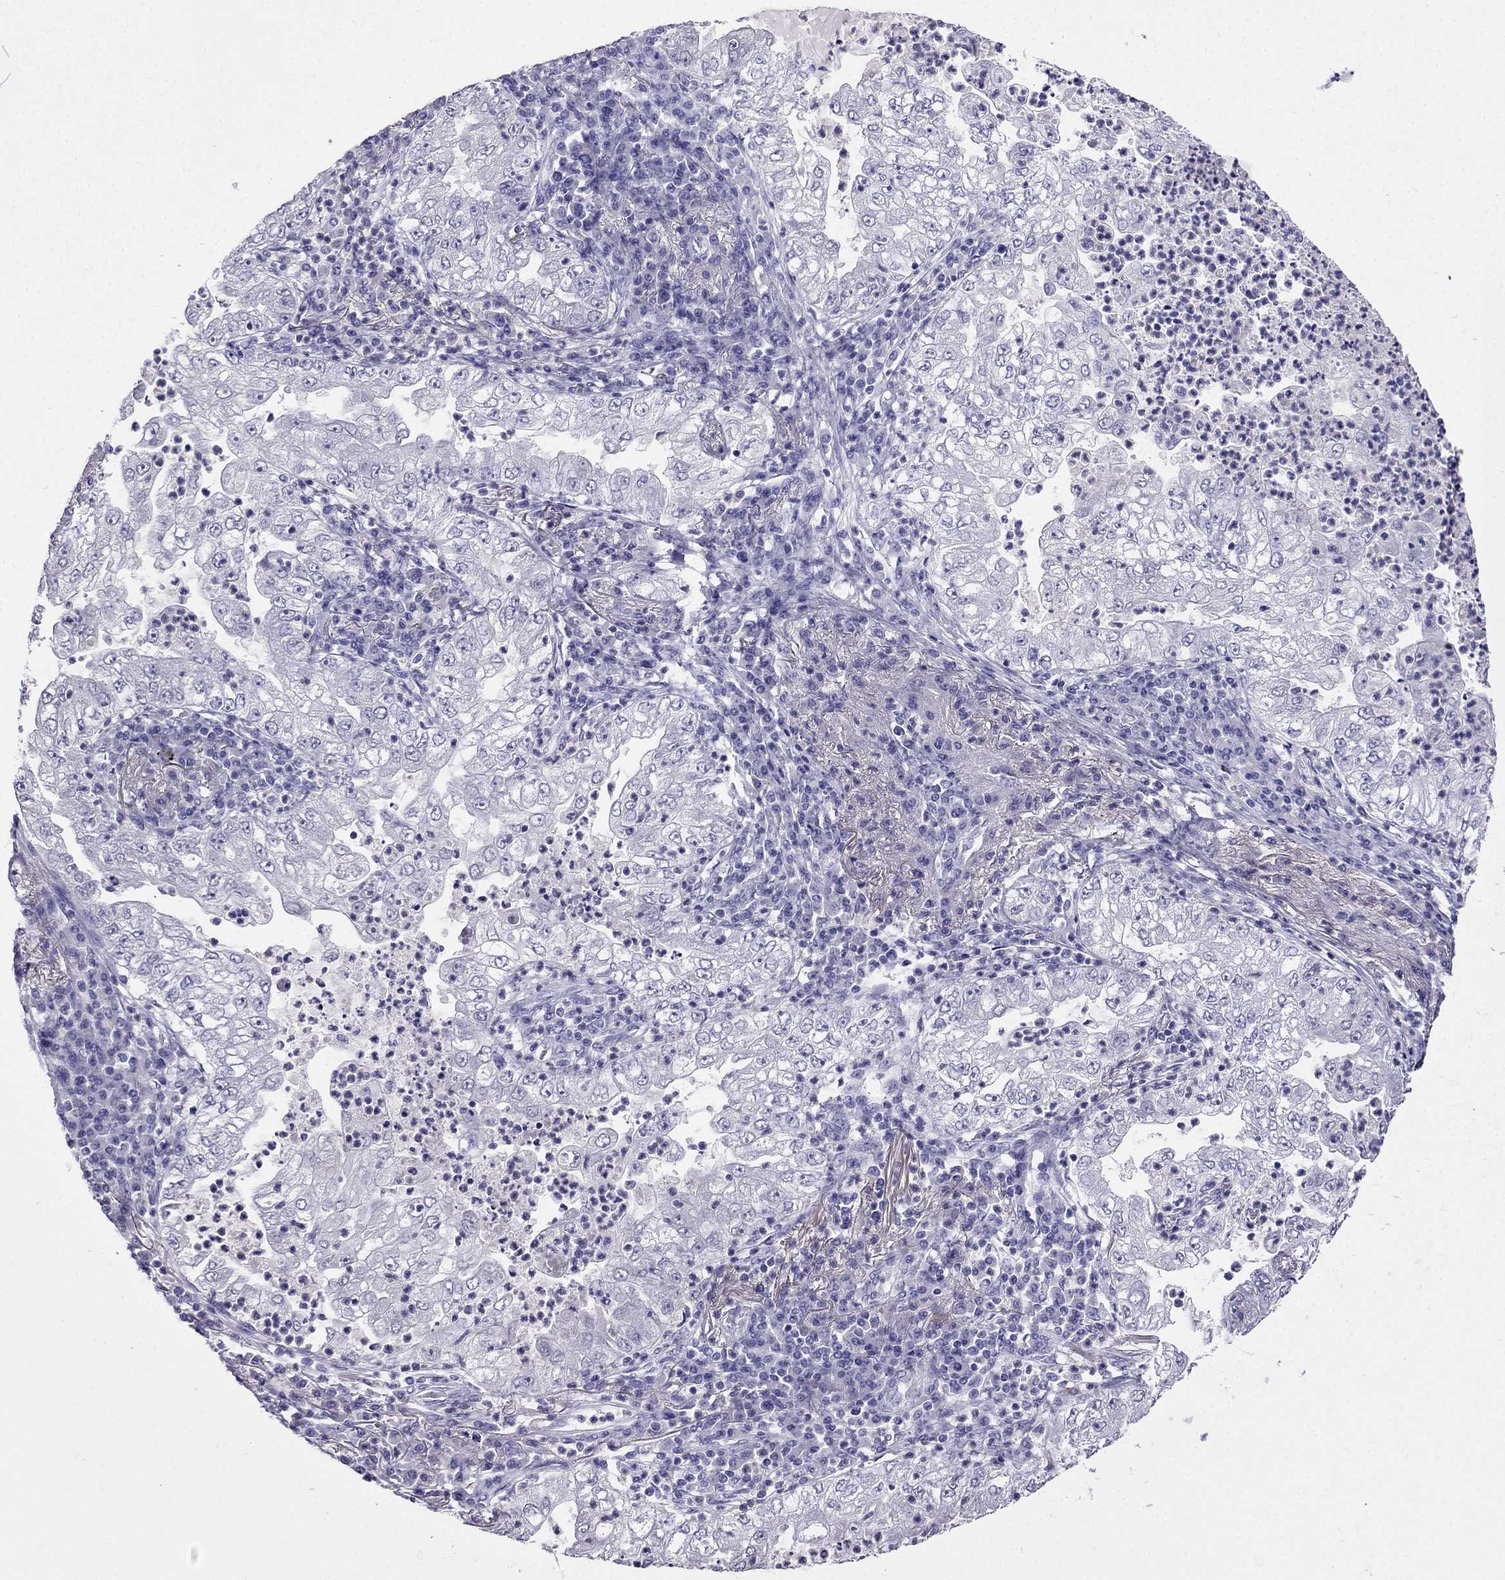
{"staining": {"intensity": "negative", "quantity": "none", "location": "none"}, "tissue": "lung cancer", "cell_type": "Tumor cells", "image_type": "cancer", "snomed": [{"axis": "morphology", "description": "Adenocarcinoma, NOS"}, {"axis": "topography", "description": "Lung"}], "caption": "An immunohistochemistry (IHC) micrograph of lung cancer is shown. There is no staining in tumor cells of lung cancer.", "gene": "CDHR4", "patient": {"sex": "female", "age": 73}}